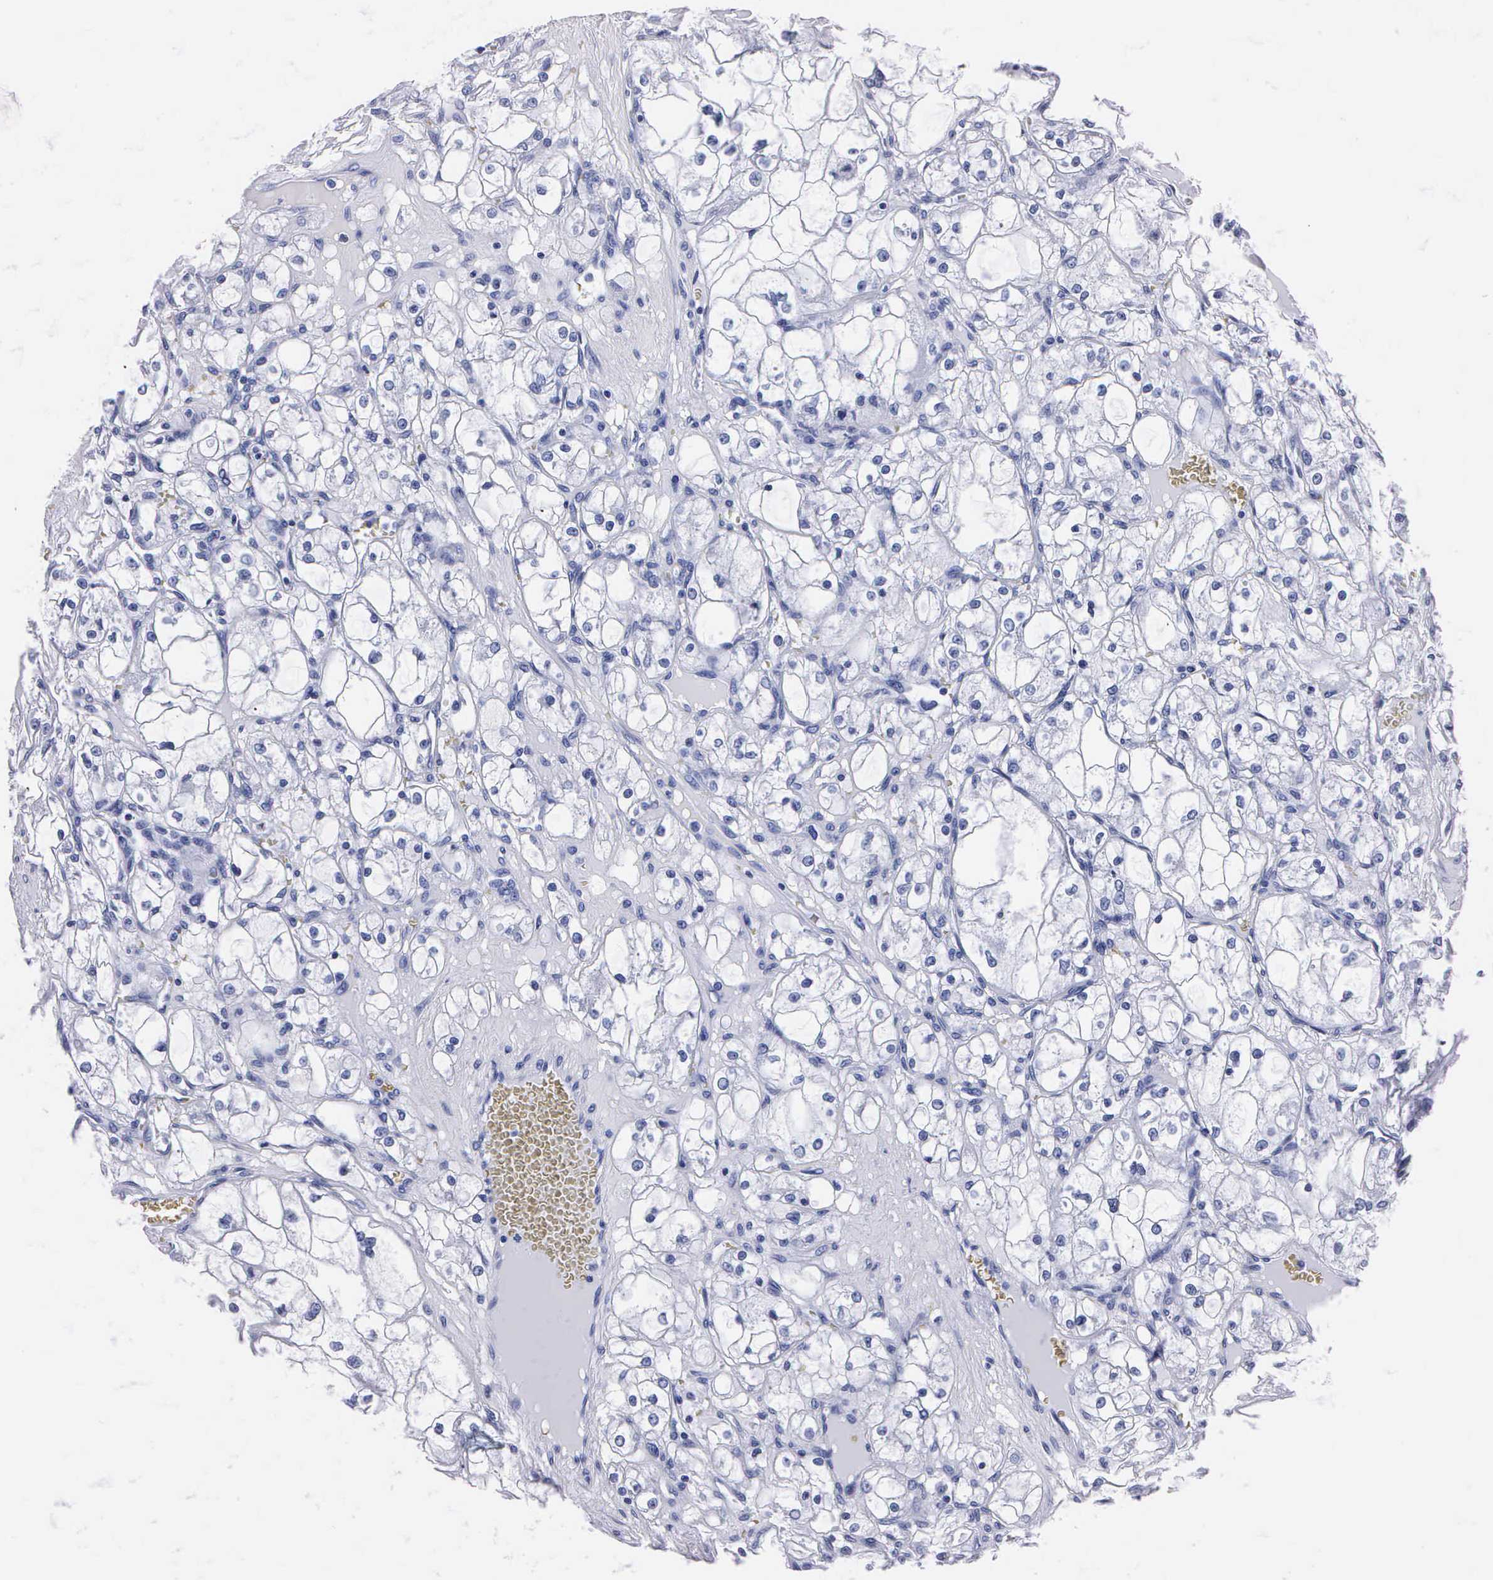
{"staining": {"intensity": "negative", "quantity": "none", "location": "none"}, "tissue": "renal cancer", "cell_type": "Tumor cells", "image_type": "cancer", "snomed": [{"axis": "morphology", "description": "Adenocarcinoma, NOS"}, {"axis": "topography", "description": "Kidney"}], "caption": "Tumor cells are negative for brown protein staining in renal adenocarcinoma.", "gene": "MB", "patient": {"sex": "male", "age": 61}}